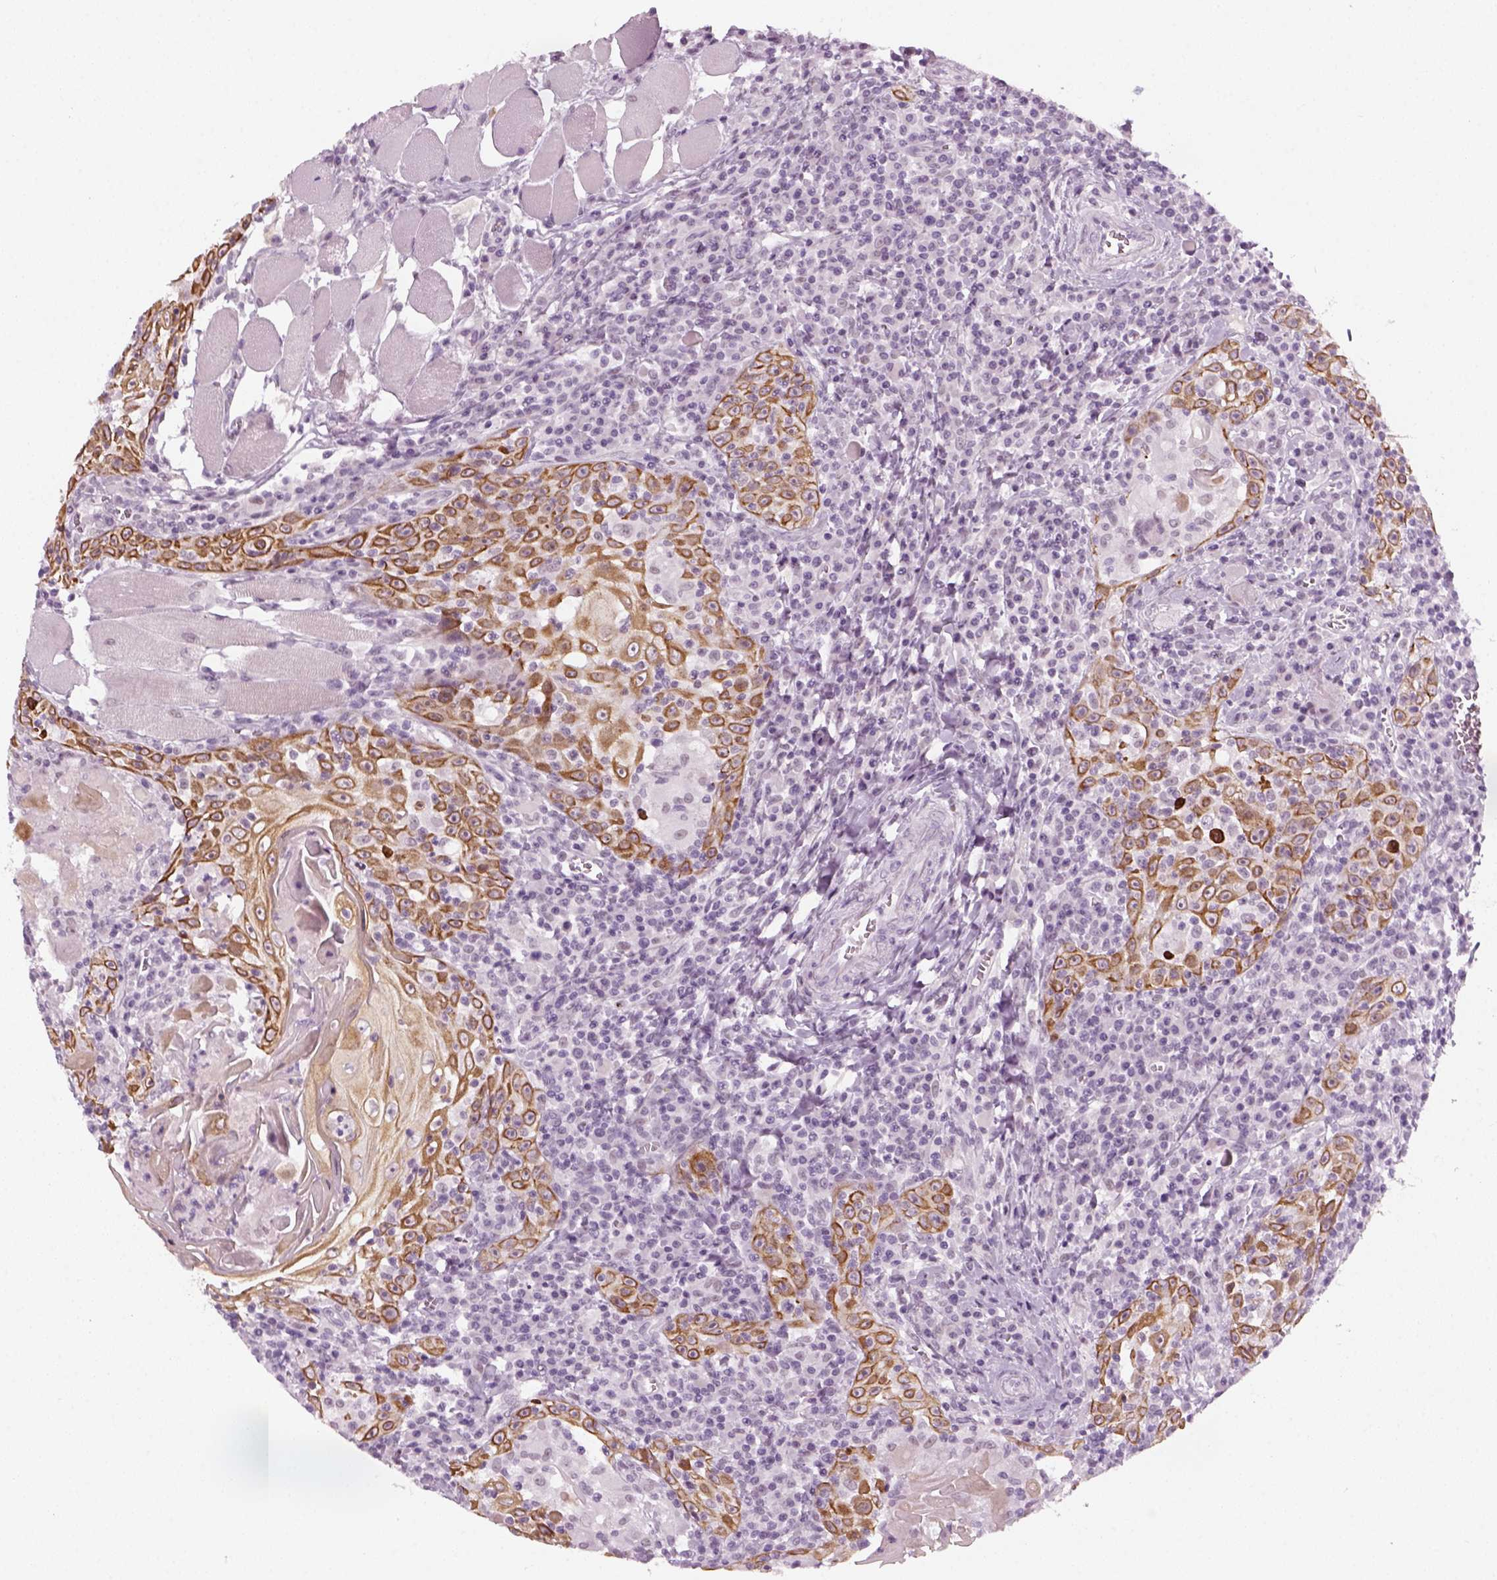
{"staining": {"intensity": "moderate", "quantity": ">75%", "location": "cytoplasmic/membranous"}, "tissue": "head and neck cancer", "cell_type": "Tumor cells", "image_type": "cancer", "snomed": [{"axis": "morphology", "description": "Squamous cell carcinoma, NOS"}, {"axis": "topography", "description": "Head-Neck"}], "caption": "Approximately >75% of tumor cells in human head and neck cancer display moderate cytoplasmic/membranous protein positivity as visualized by brown immunohistochemical staining.", "gene": "KRT75", "patient": {"sex": "male", "age": 52}}